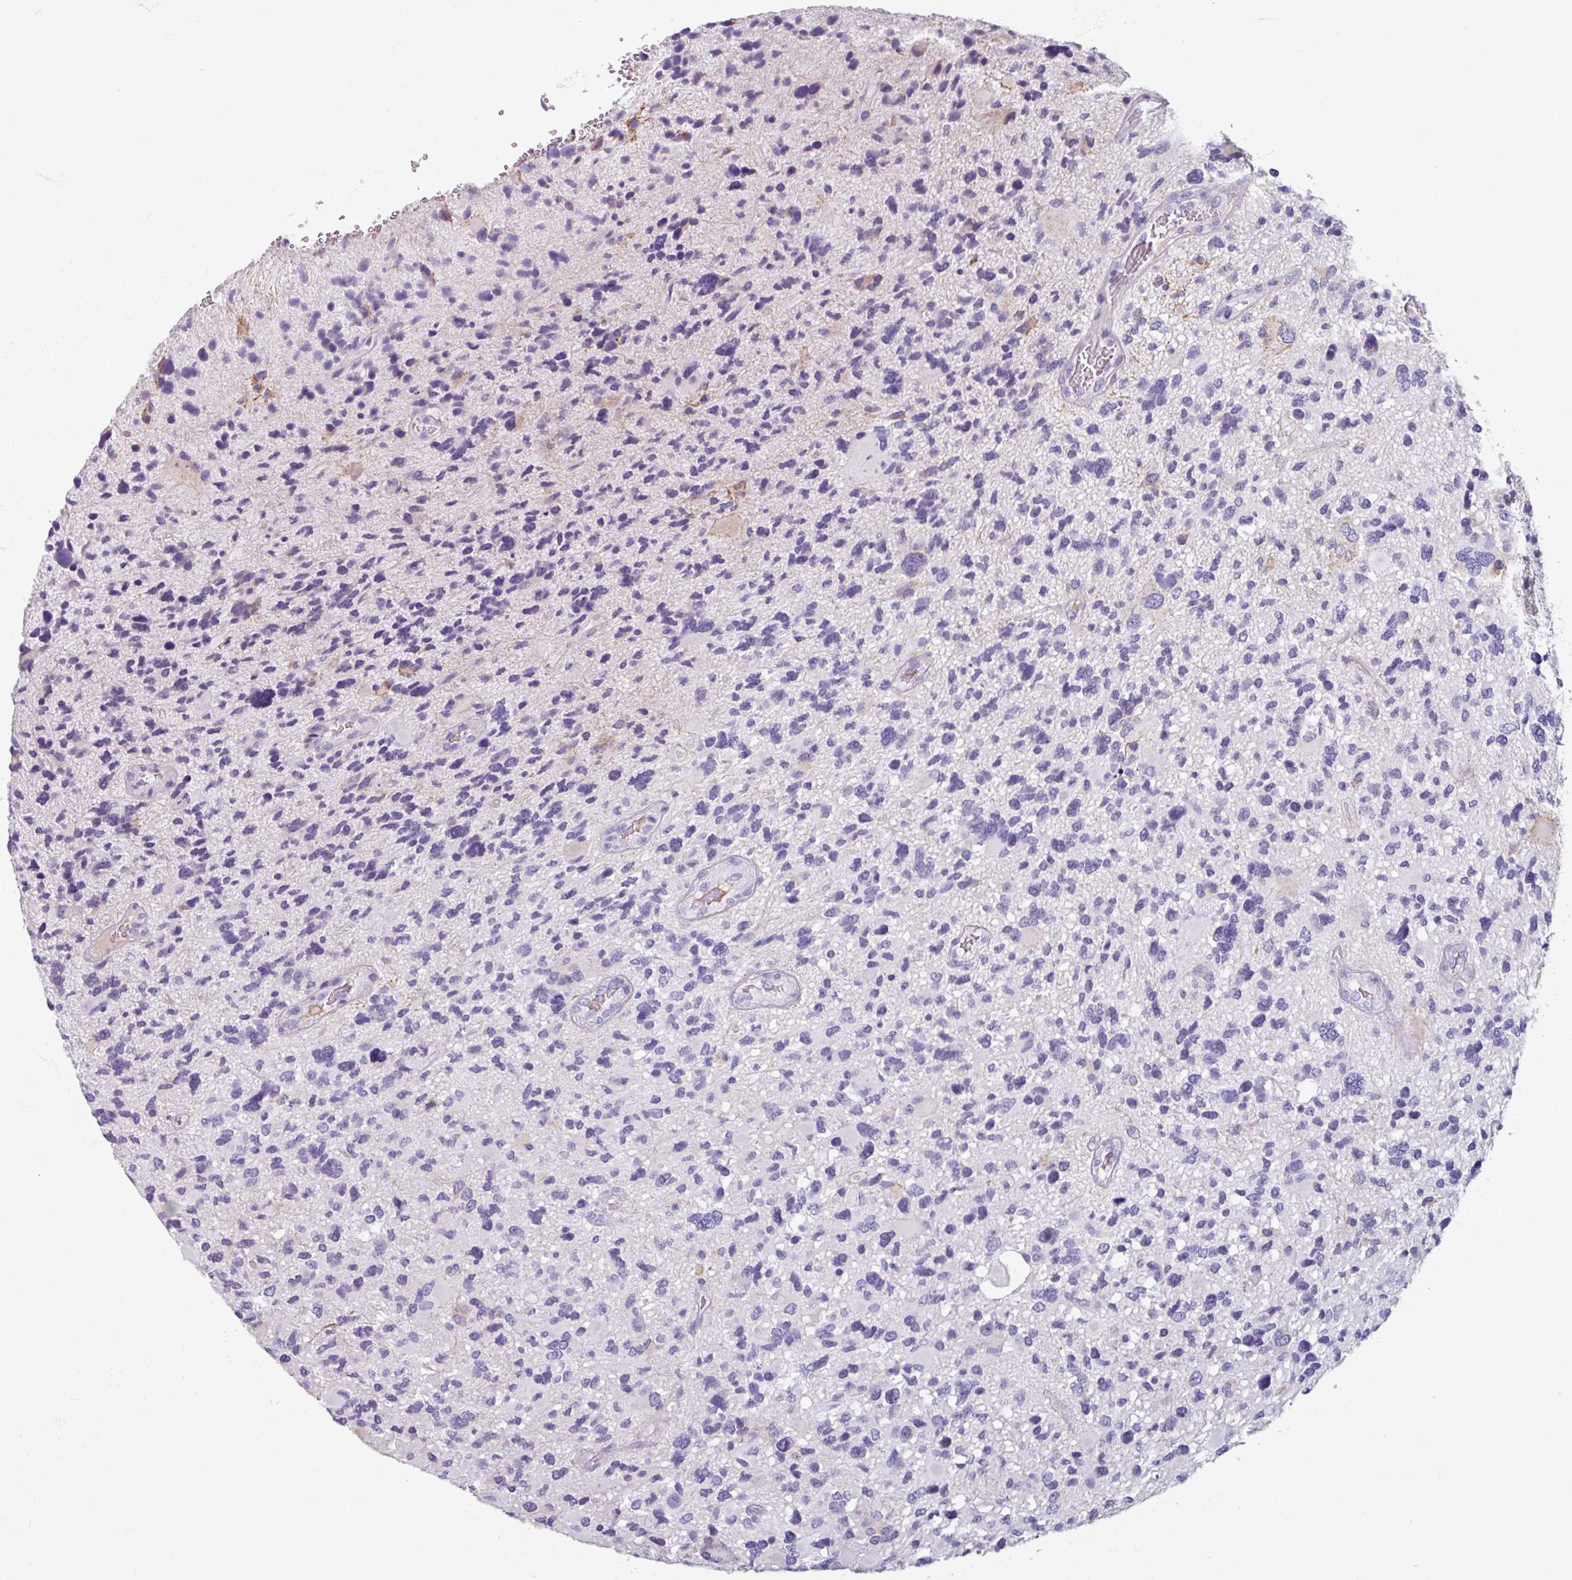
{"staining": {"intensity": "negative", "quantity": "none", "location": "none"}, "tissue": "glioma", "cell_type": "Tumor cells", "image_type": "cancer", "snomed": [{"axis": "morphology", "description": "Glioma, malignant, High grade"}, {"axis": "topography", "description": "Brain"}], "caption": "Photomicrograph shows no significant protein expression in tumor cells of glioma.", "gene": "SPESP1", "patient": {"sex": "female", "age": 11}}